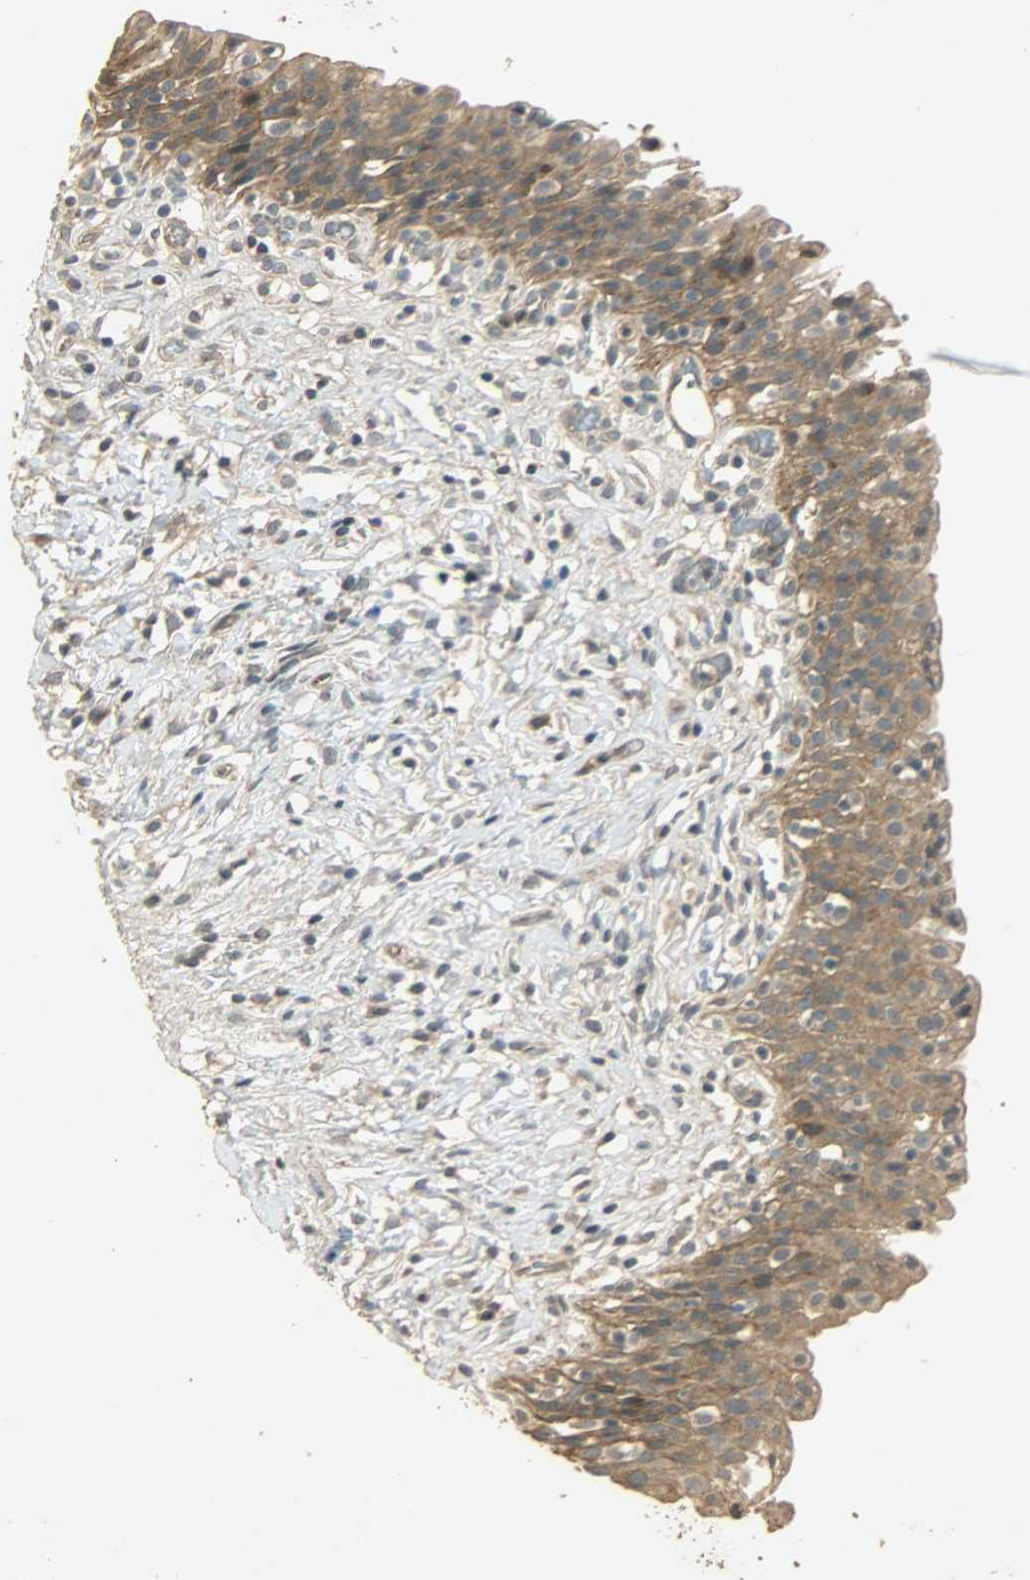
{"staining": {"intensity": "moderate", "quantity": ">75%", "location": "cytoplasmic/membranous"}, "tissue": "urinary bladder", "cell_type": "Urothelial cells", "image_type": "normal", "snomed": [{"axis": "morphology", "description": "Normal tissue, NOS"}, {"axis": "topography", "description": "Urinary bladder"}], "caption": "Protein analysis of normal urinary bladder reveals moderate cytoplasmic/membranous staining in approximately >75% of urothelial cells.", "gene": "ATP2B1", "patient": {"sex": "male", "age": 51}}